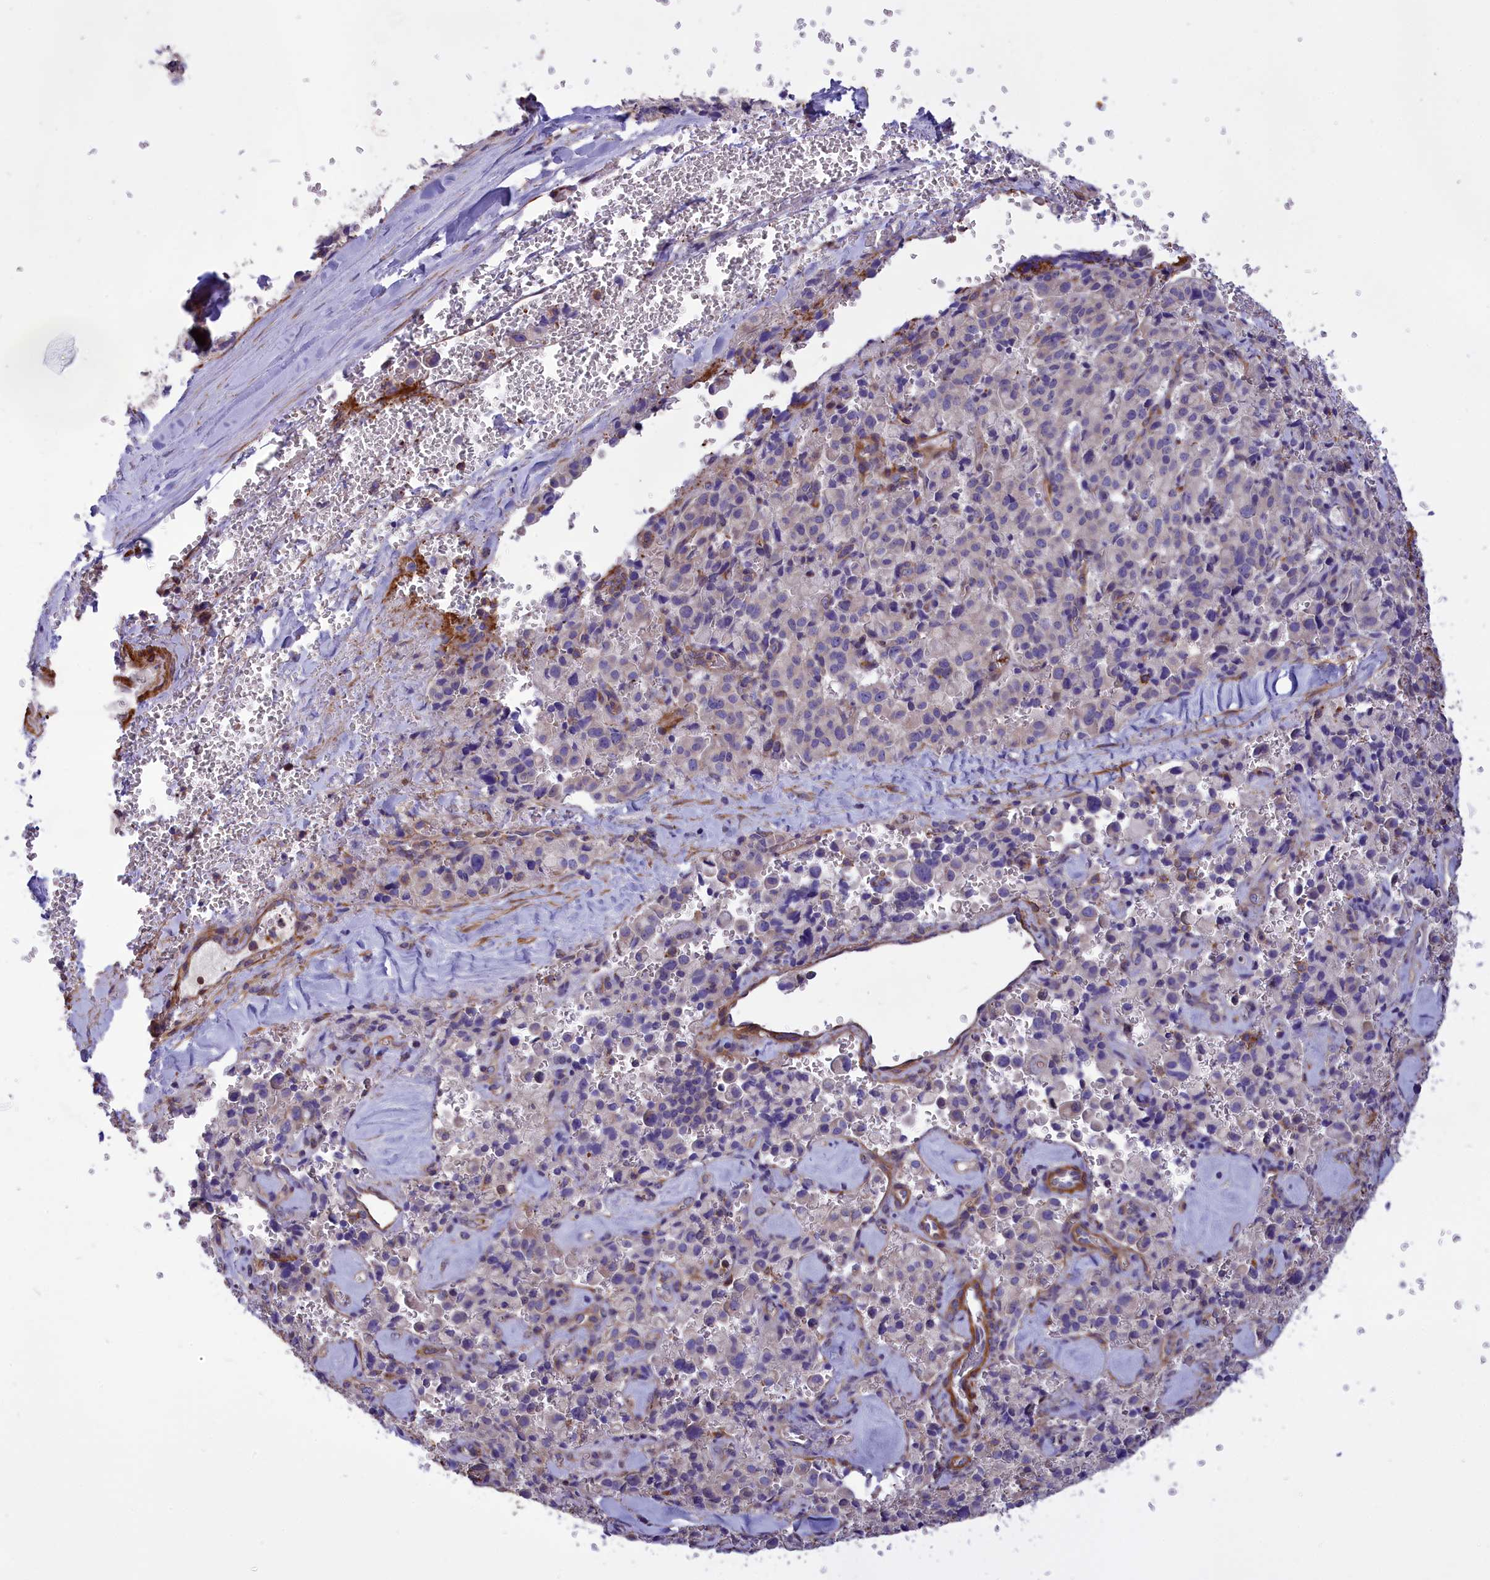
{"staining": {"intensity": "negative", "quantity": "none", "location": "none"}, "tissue": "pancreatic cancer", "cell_type": "Tumor cells", "image_type": "cancer", "snomed": [{"axis": "morphology", "description": "Adenocarcinoma, NOS"}, {"axis": "topography", "description": "Pancreas"}], "caption": "DAB immunohistochemical staining of human pancreatic adenocarcinoma demonstrates no significant staining in tumor cells.", "gene": "AMDHD2", "patient": {"sex": "male", "age": 65}}